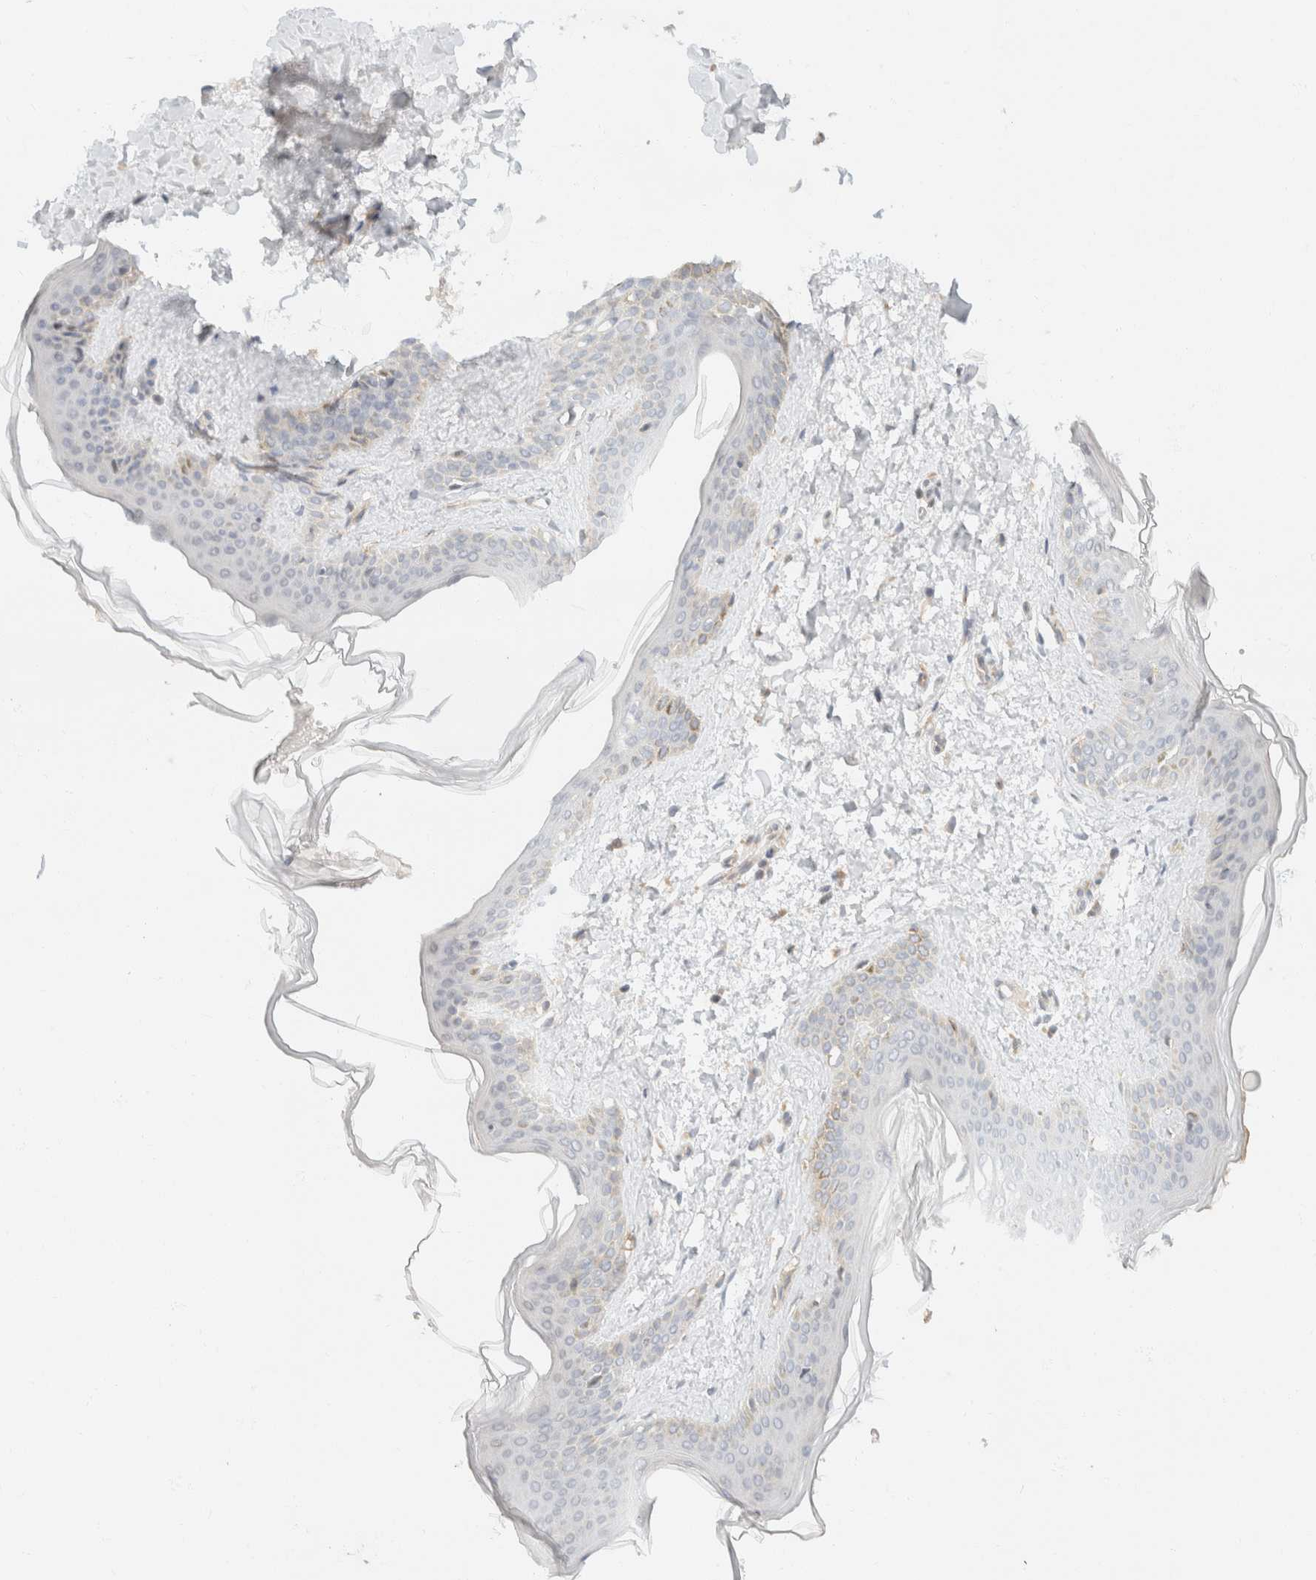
{"staining": {"intensity": "moderate", "quantity": ">75%", "location": "cytoplasmic/membranous"}, "tissue": "skin", "cell_type": "Fibroblasts", "image_type": "normal", "snomed": [{"axis": "morphology", "description": "Normal tissue, NOS"}, {"axis": "topography", "description": "Skin"}], "caption": "Immunohistochemistry micrograph of normal human skin stained for a protein (brown), which demonstrates medium levels of moderate cytoplasmic/membranous expression in approximately >75% of fibroblasts.", "gene": "TACC1", "patient": {"sex": "female", "age": 17}}